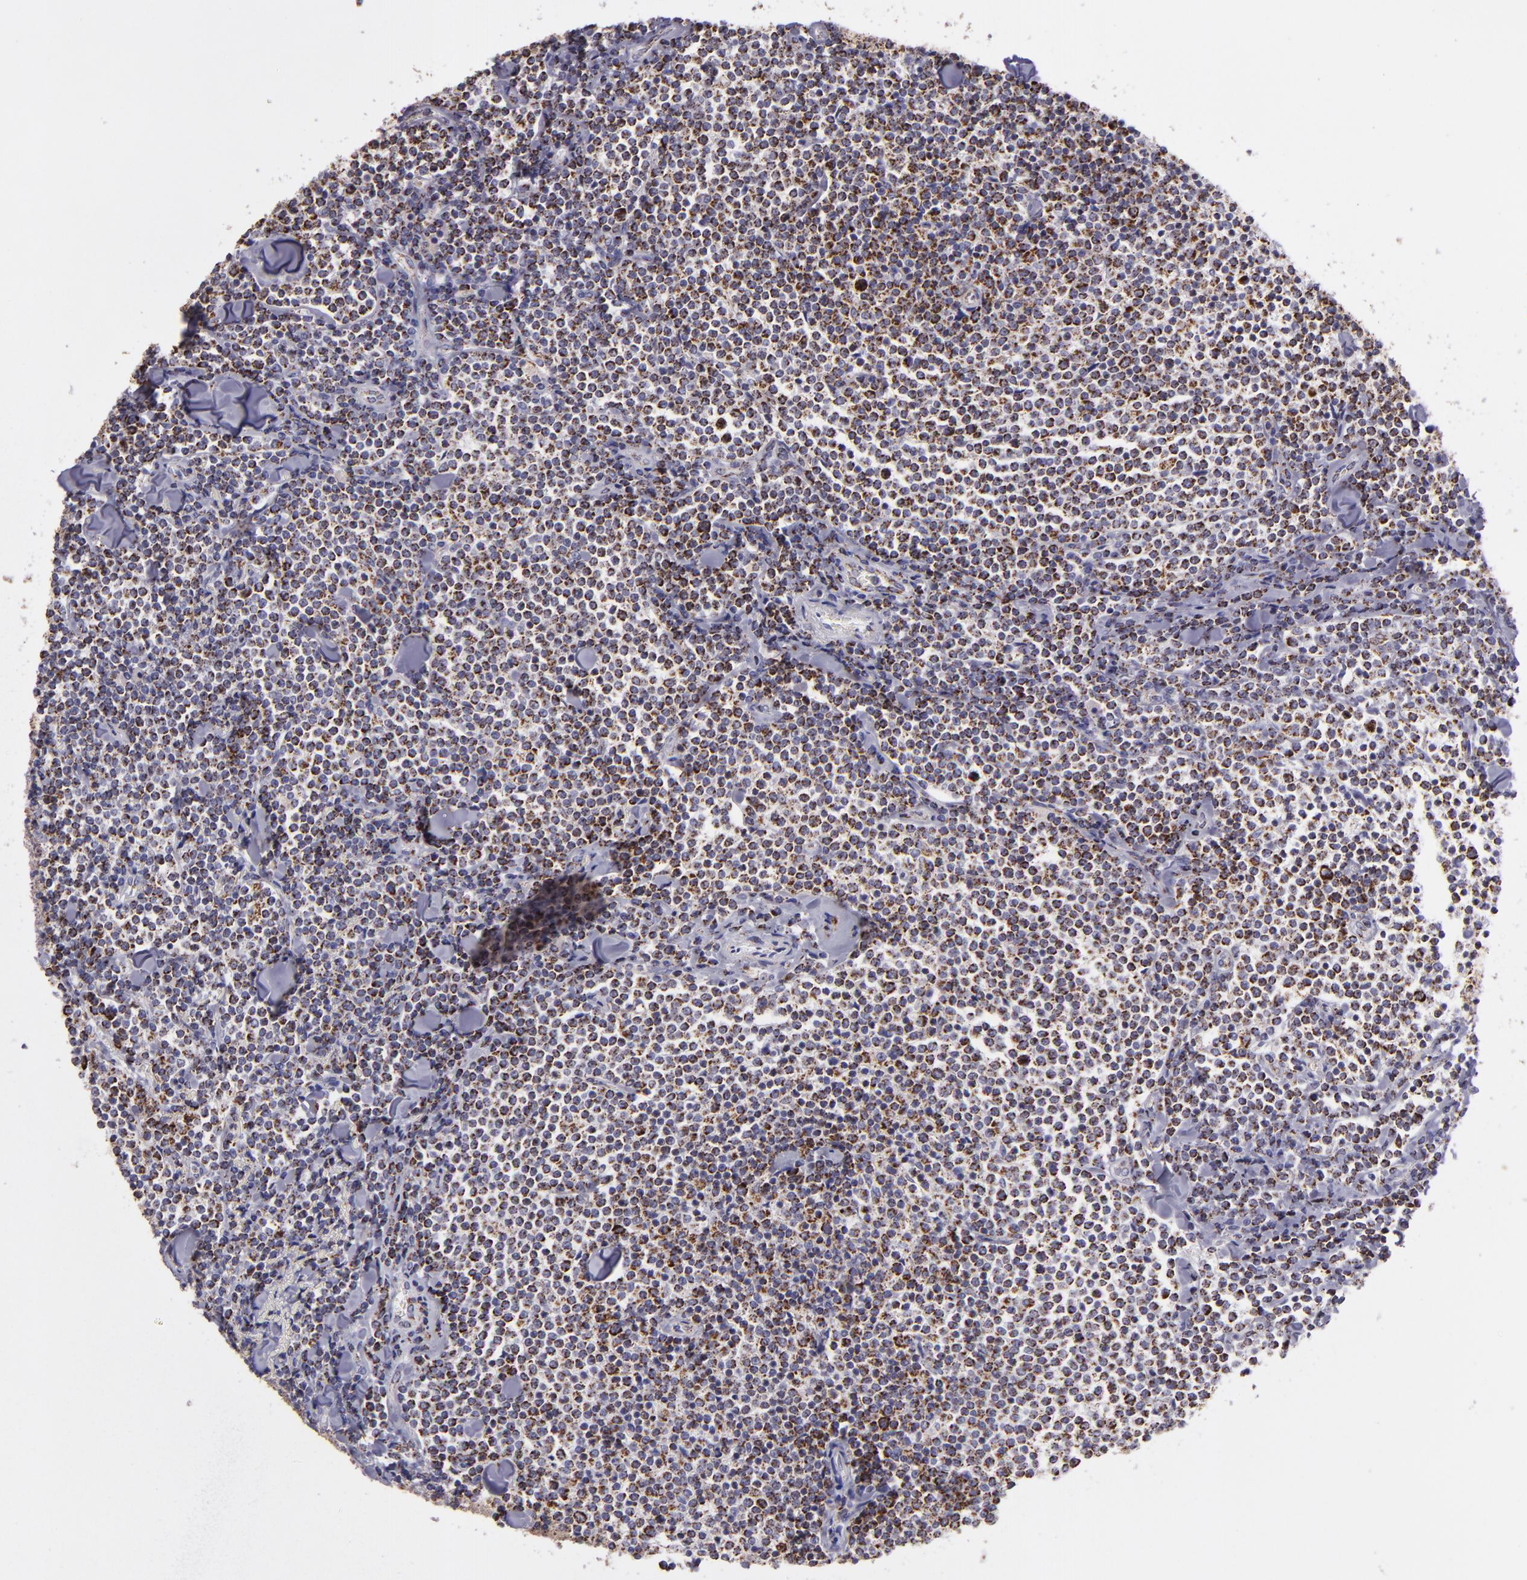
{"staining": {"intensity": "moderate", "quantity": ">75%", "location": "cytoplasmic/membranous"}, "tissue": "lymphoma", "cell_type": "Tumor cells", "image_type": "cancer", "snomed": [{"axis": "morphology", "description": "Malignant lymphoma, non-Hodgkin's type, Low grade"}, {"axis": "topography", "description": "Soft tissue"}], "caption": "IHC histopathology image of neoplastic tissue: malignant lymphoma, non-Hodgkin's type (low-grade) stained using immunohistochemistry exhibits medium levels of moderate protein expression localized specifically in the cytoplasmic/membranous of tumor cells, appearing as a cytoplasmic/membranous brown color.", "gene": "HSPD1", "patient": {"sex": "male", "age": 92}}